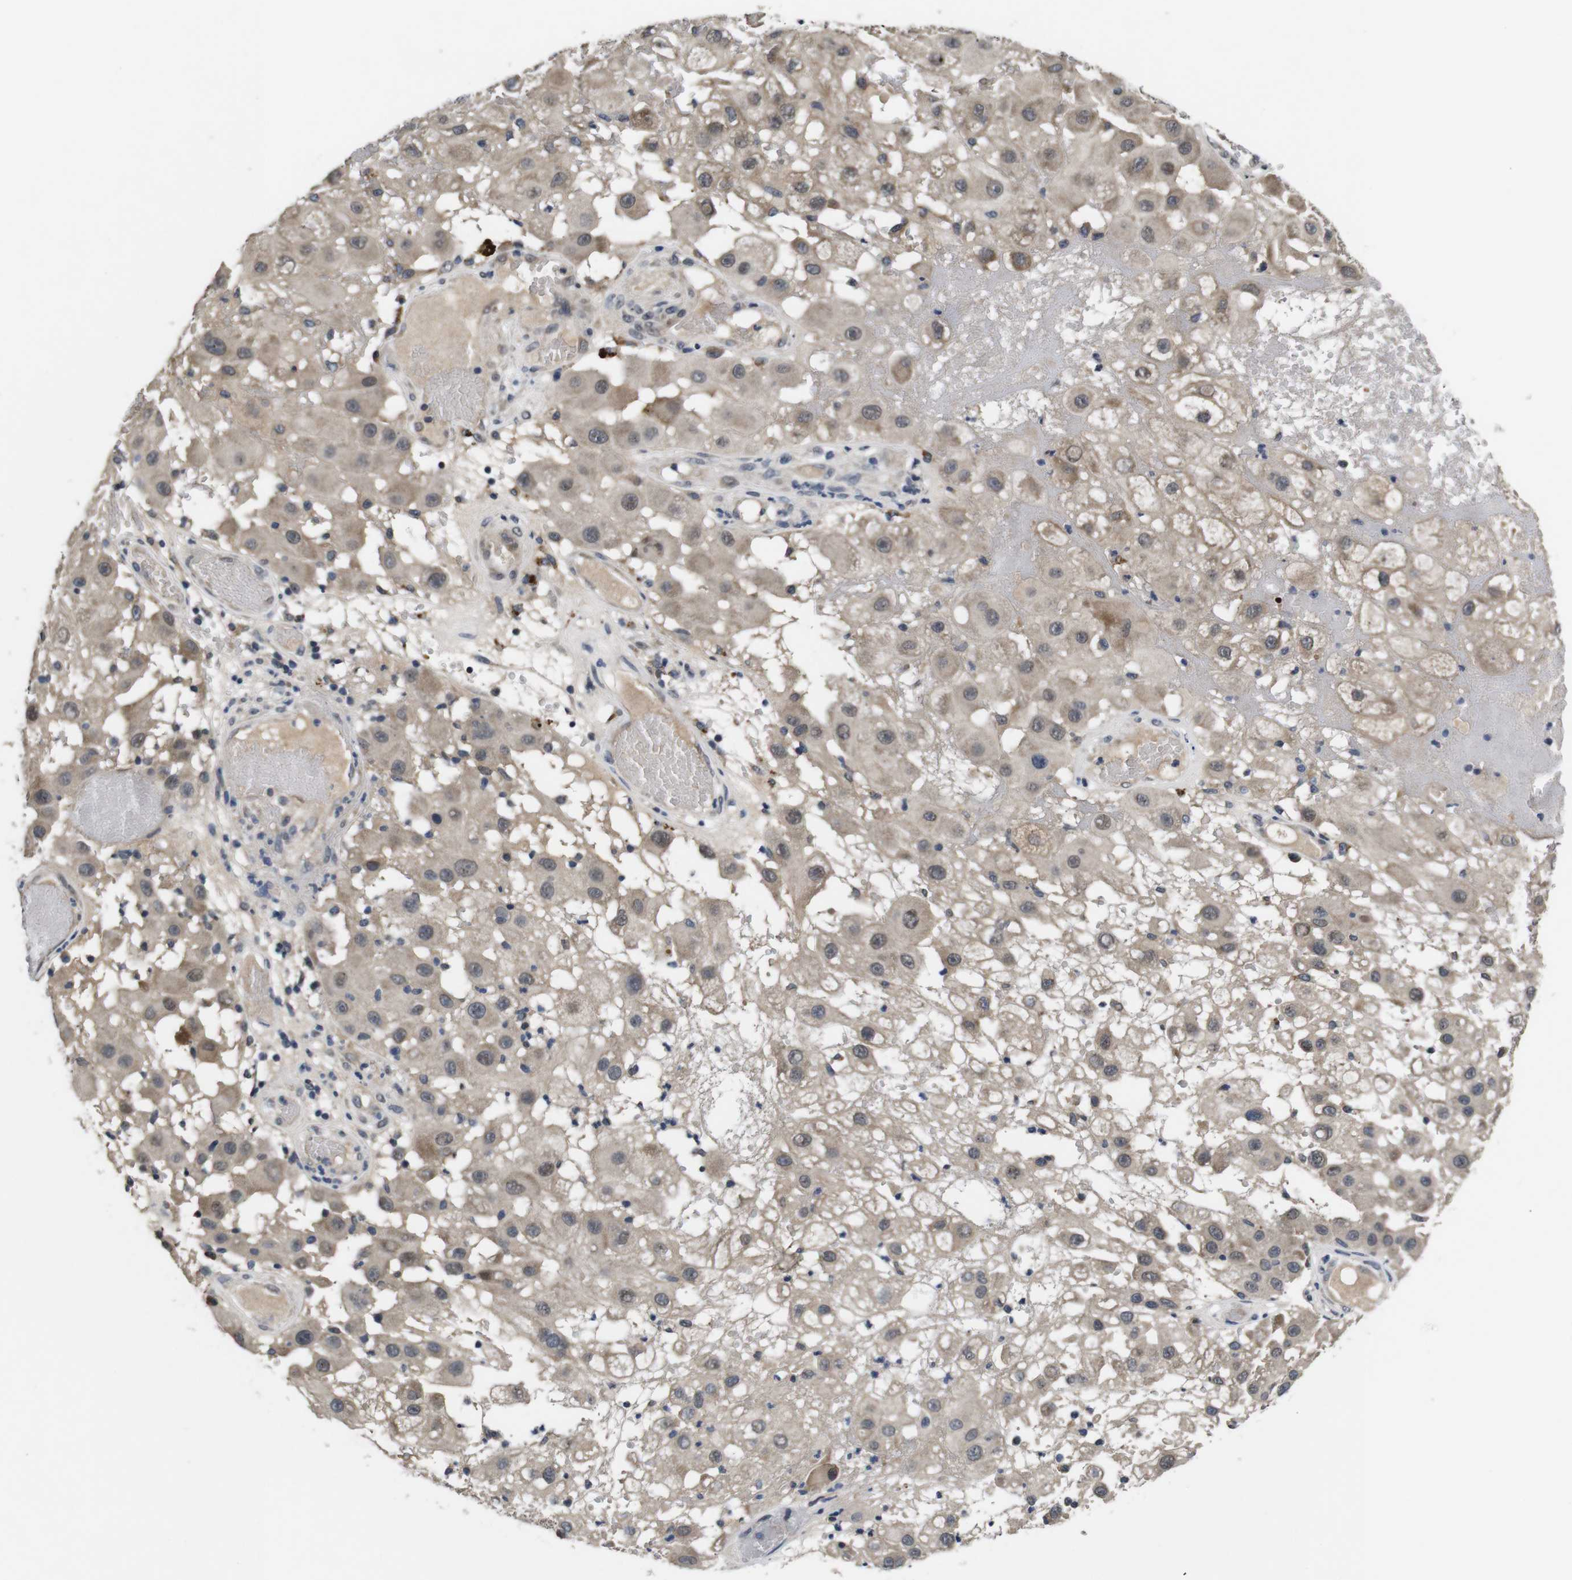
{"staining": {"intensity": "weak", "quantity": ">75%", "location": "cytoplasmic/membranous,nuclear"}, "tissue": "melanoma", "cell_type": "Tumor cells", "image_type": "cancer", "snomed": [{"axis": "morphology", "description": "Malignant melanoma, NOS"}, {"axis": "topography", "description": "Skin"}], "caption": "Immunohistochemistry photomicrograph of human melanoma stained for a protein (brown), which shows low levels of weak cytoplasmic/membranous and nuclear expression in about >75% of tumor cells.", "gene": "ZBTB46", "patient": {"sex": "female", "age": 81}}